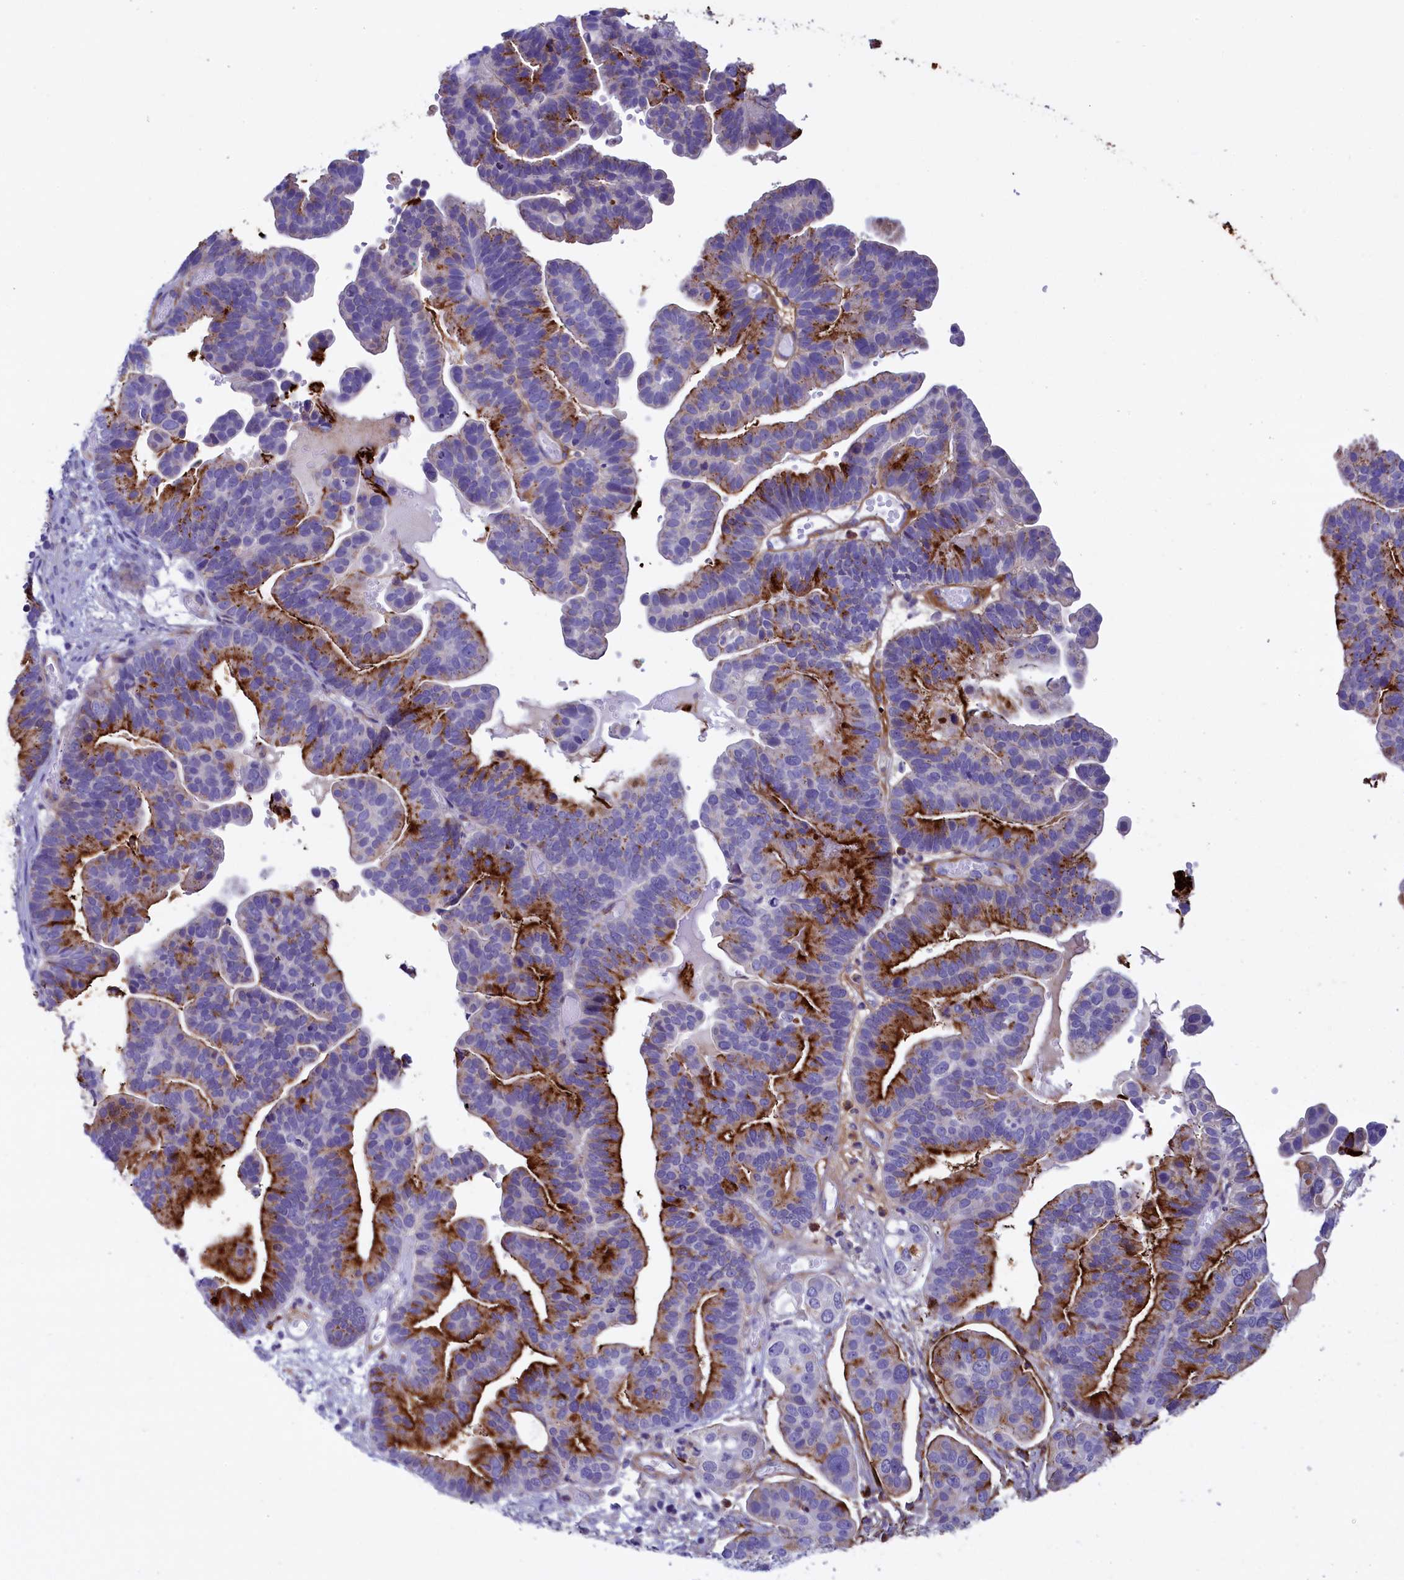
{"staining": {"intensity": "strong", "quantity": "25%-75%", "location": "cytoplasmic/membranous"}, "tissue": "ovarian cancer", "cell_type": "Tumor cells", "image_type": "cancer", "snomed": [{"axis": "morphology", "description": "Cystadenocarcinoma, serous, NOS"}, {"axis": "topography", "description": "Ovary"}], "caption": "Ovarian cancer (serous cystadenocarcinoma) stained with a brown dye shows strong cytoplasmic/membranous positive positivity in about 25%-75% of tumor cells.", "gene": "LOXL1", "patient": {"sex": "female", "age": 56}}